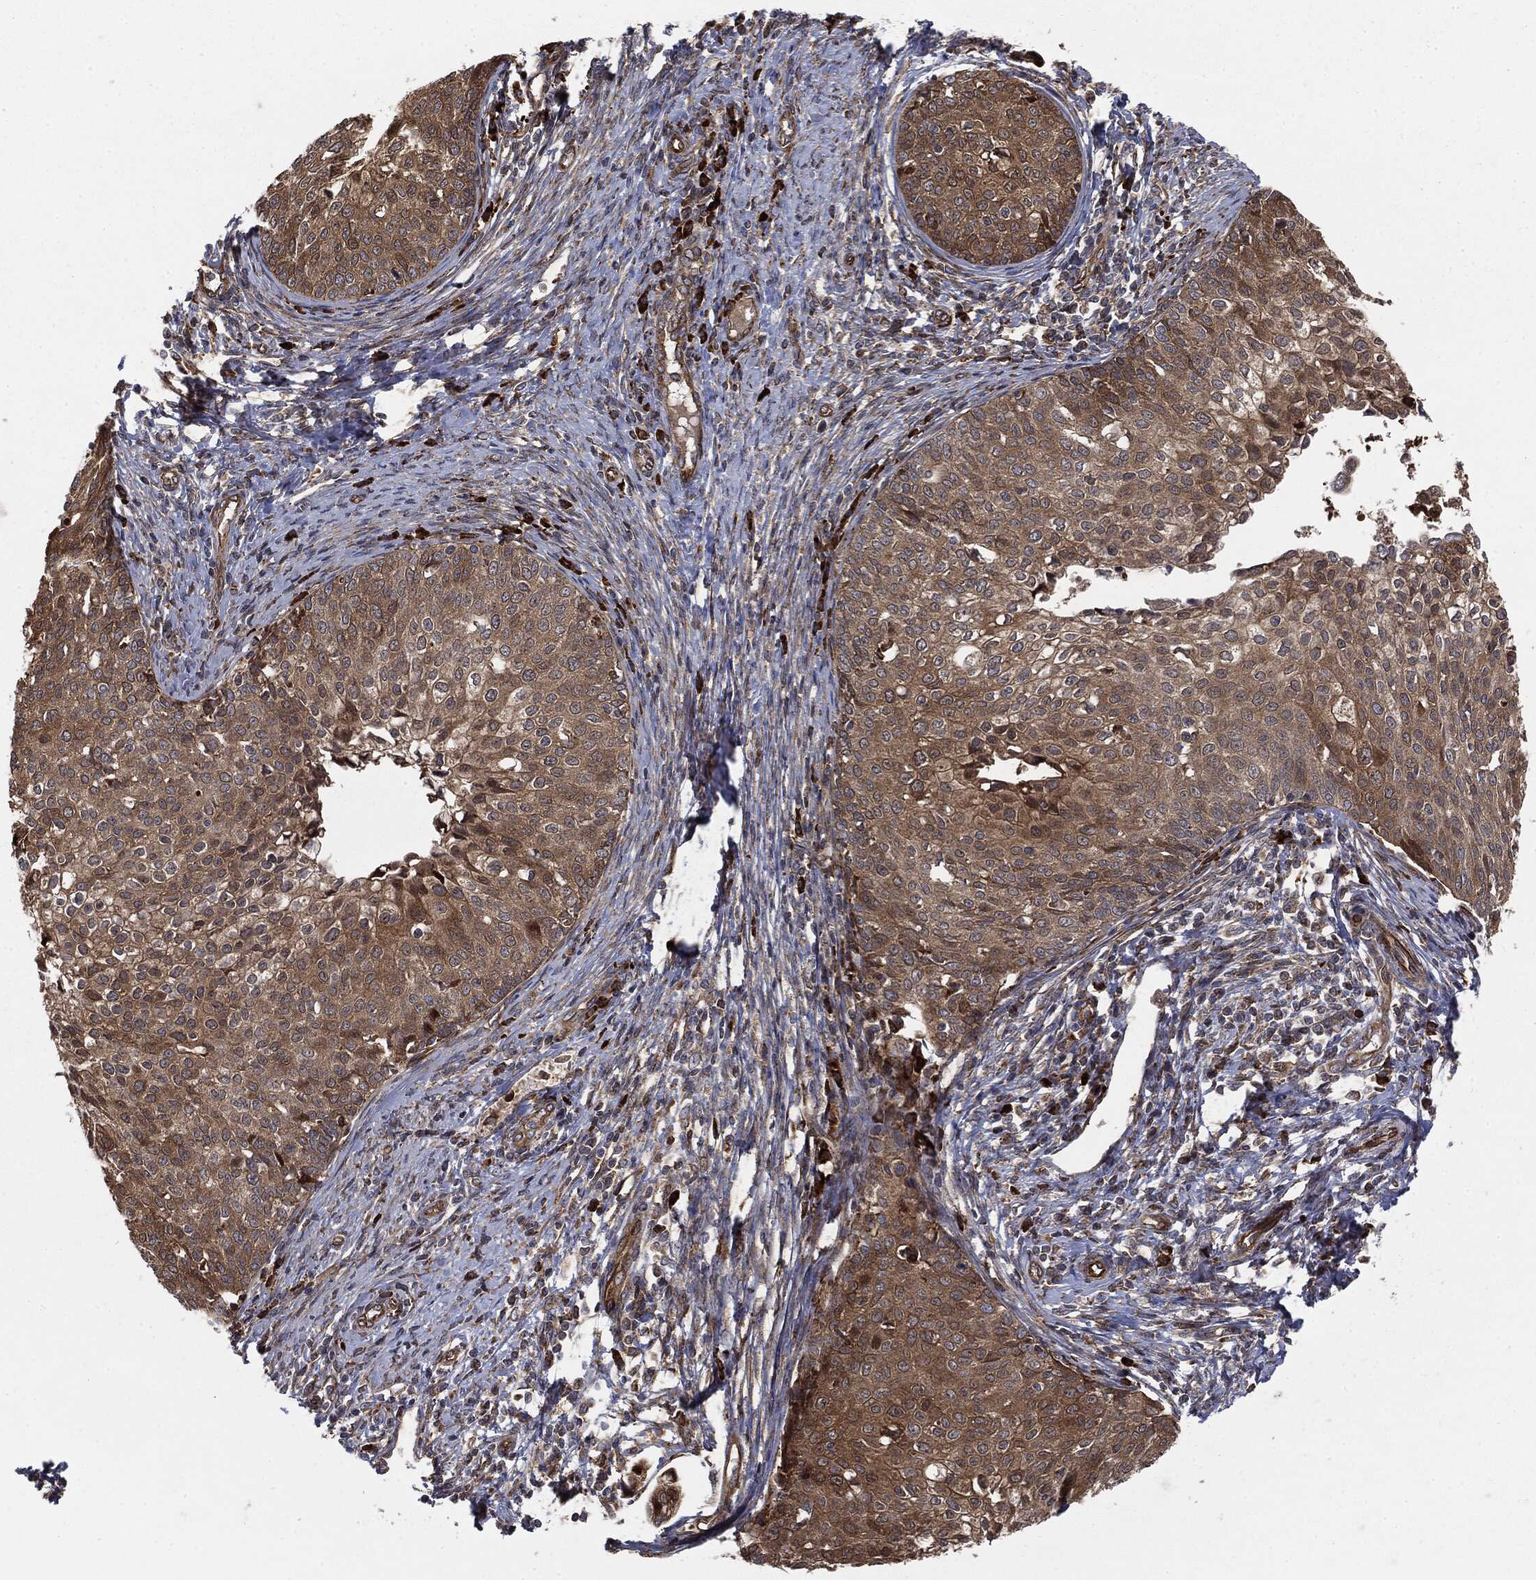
{"staining": {"intensity": "moderate", "quantity": ">75%", "location": "cytoplasmic/membranous"}, "tissue": "cervical cancer", "cell_type": "Tumor cells", "image_type": "cancer", "snomed": [{"axis": "morphology", "description": "Squamous cell carcinoma, NOS"}, {"axis": "topography", "description": "Cervix"}], "caption": "Brown immunohistochemical staining in human cervical cancer demonstrates moderate cytoplasmic/membranous staining in about >75% of tumor cells. Immunohistochemistry stains the protein in brown and the nuclei are stained blue.", "gene": "CYLD", "patient": {"sex": "female", "age": 51}}